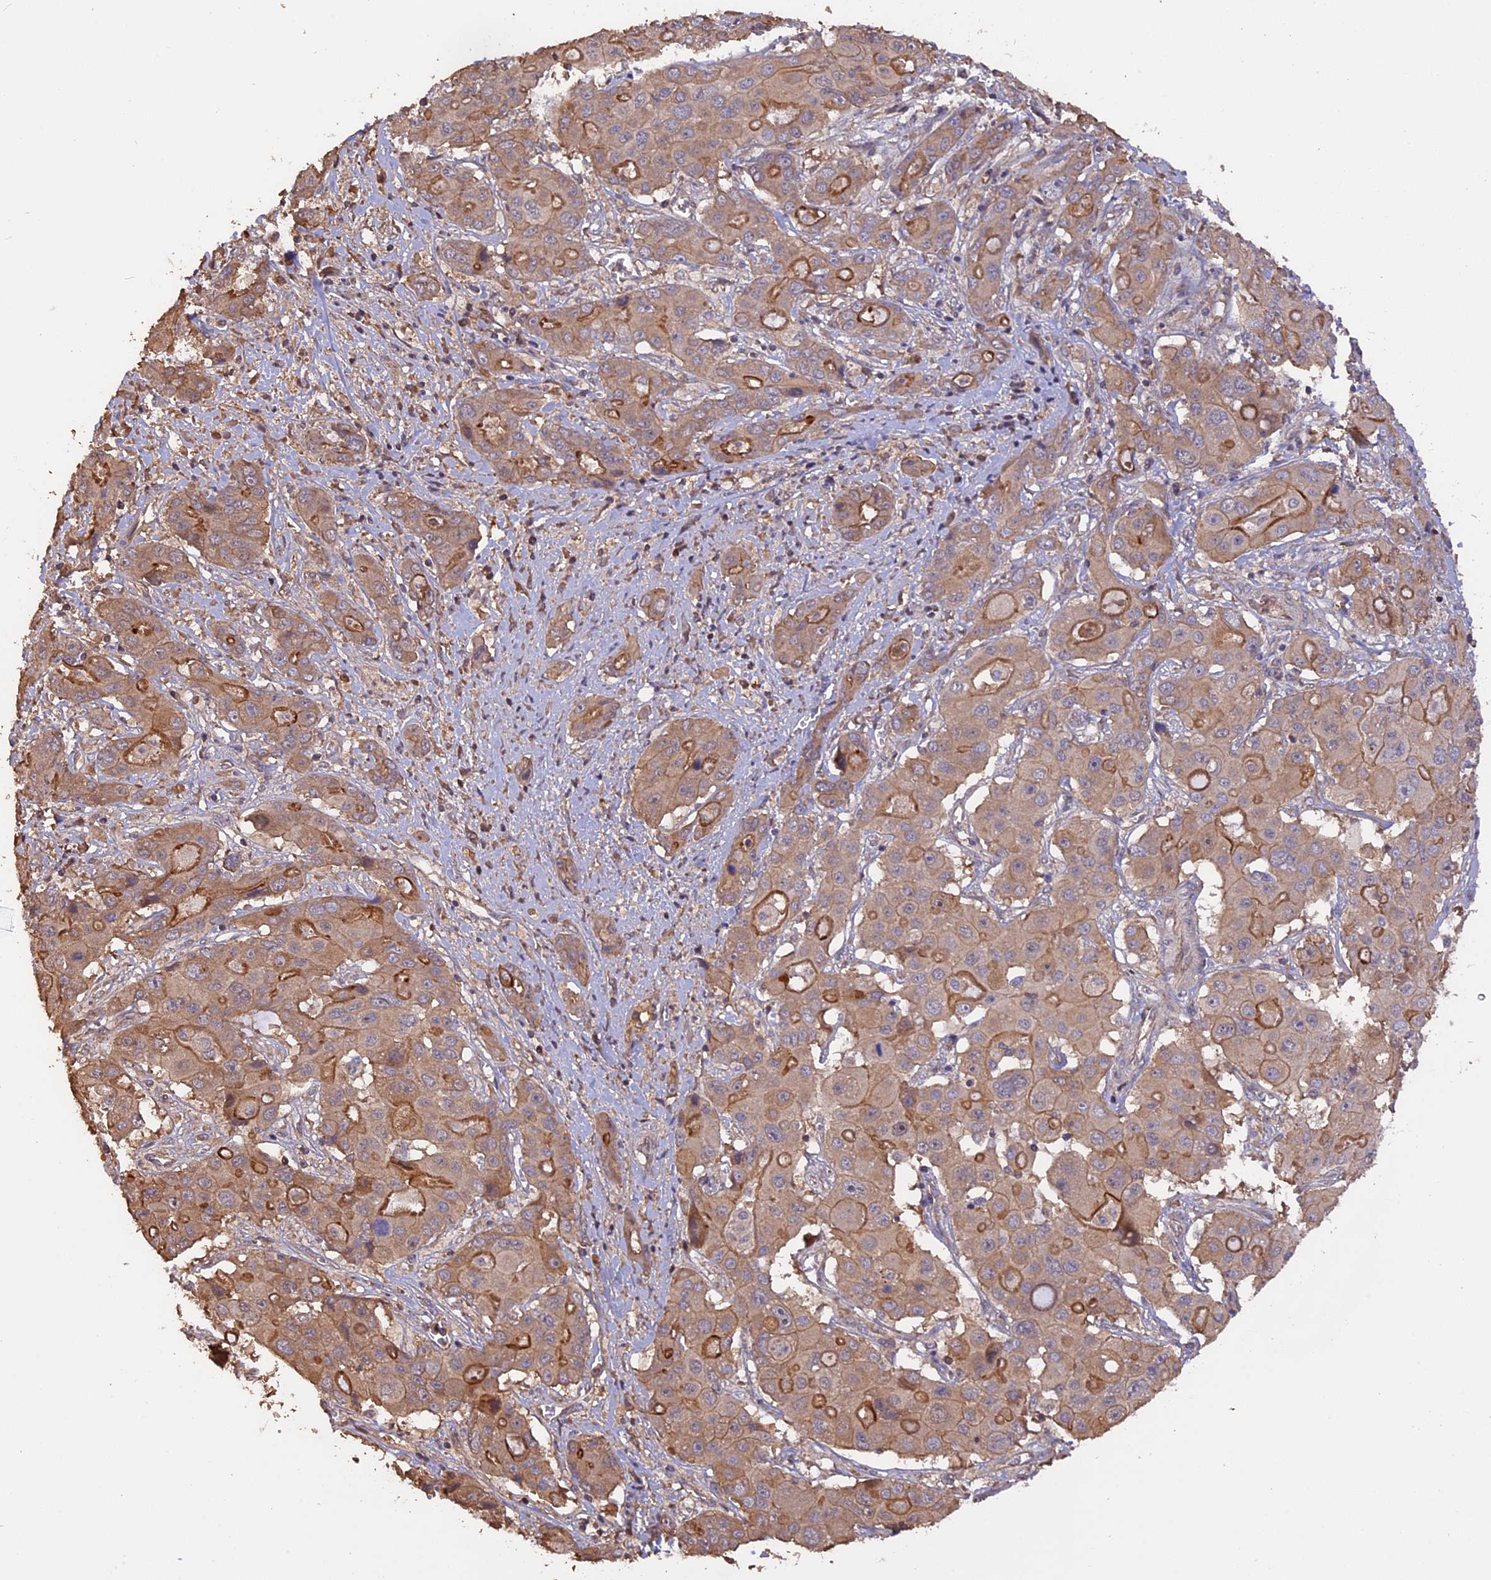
{"staining": {"intensity": "moderate", "quantity": "25%-75%", "location": "cytoplasmic/membranous"}, "tissue": "liver cancer", "cell_type": "Tumor cells", "image_type": "cancer", "snomed": [{"axis": "morphology", "description": "Cholangiocarcinoma"}, {"axis": "topography", "description": "Liver"}], "caption": "Protein expression analysis of human liver cholangiocarcinoma reveals moderate cytoplasmic/membranous staining in about 25%-75% of tumor cells.", "gene": "RASAL1", "patient": {"sex": "male", "age": 67}}